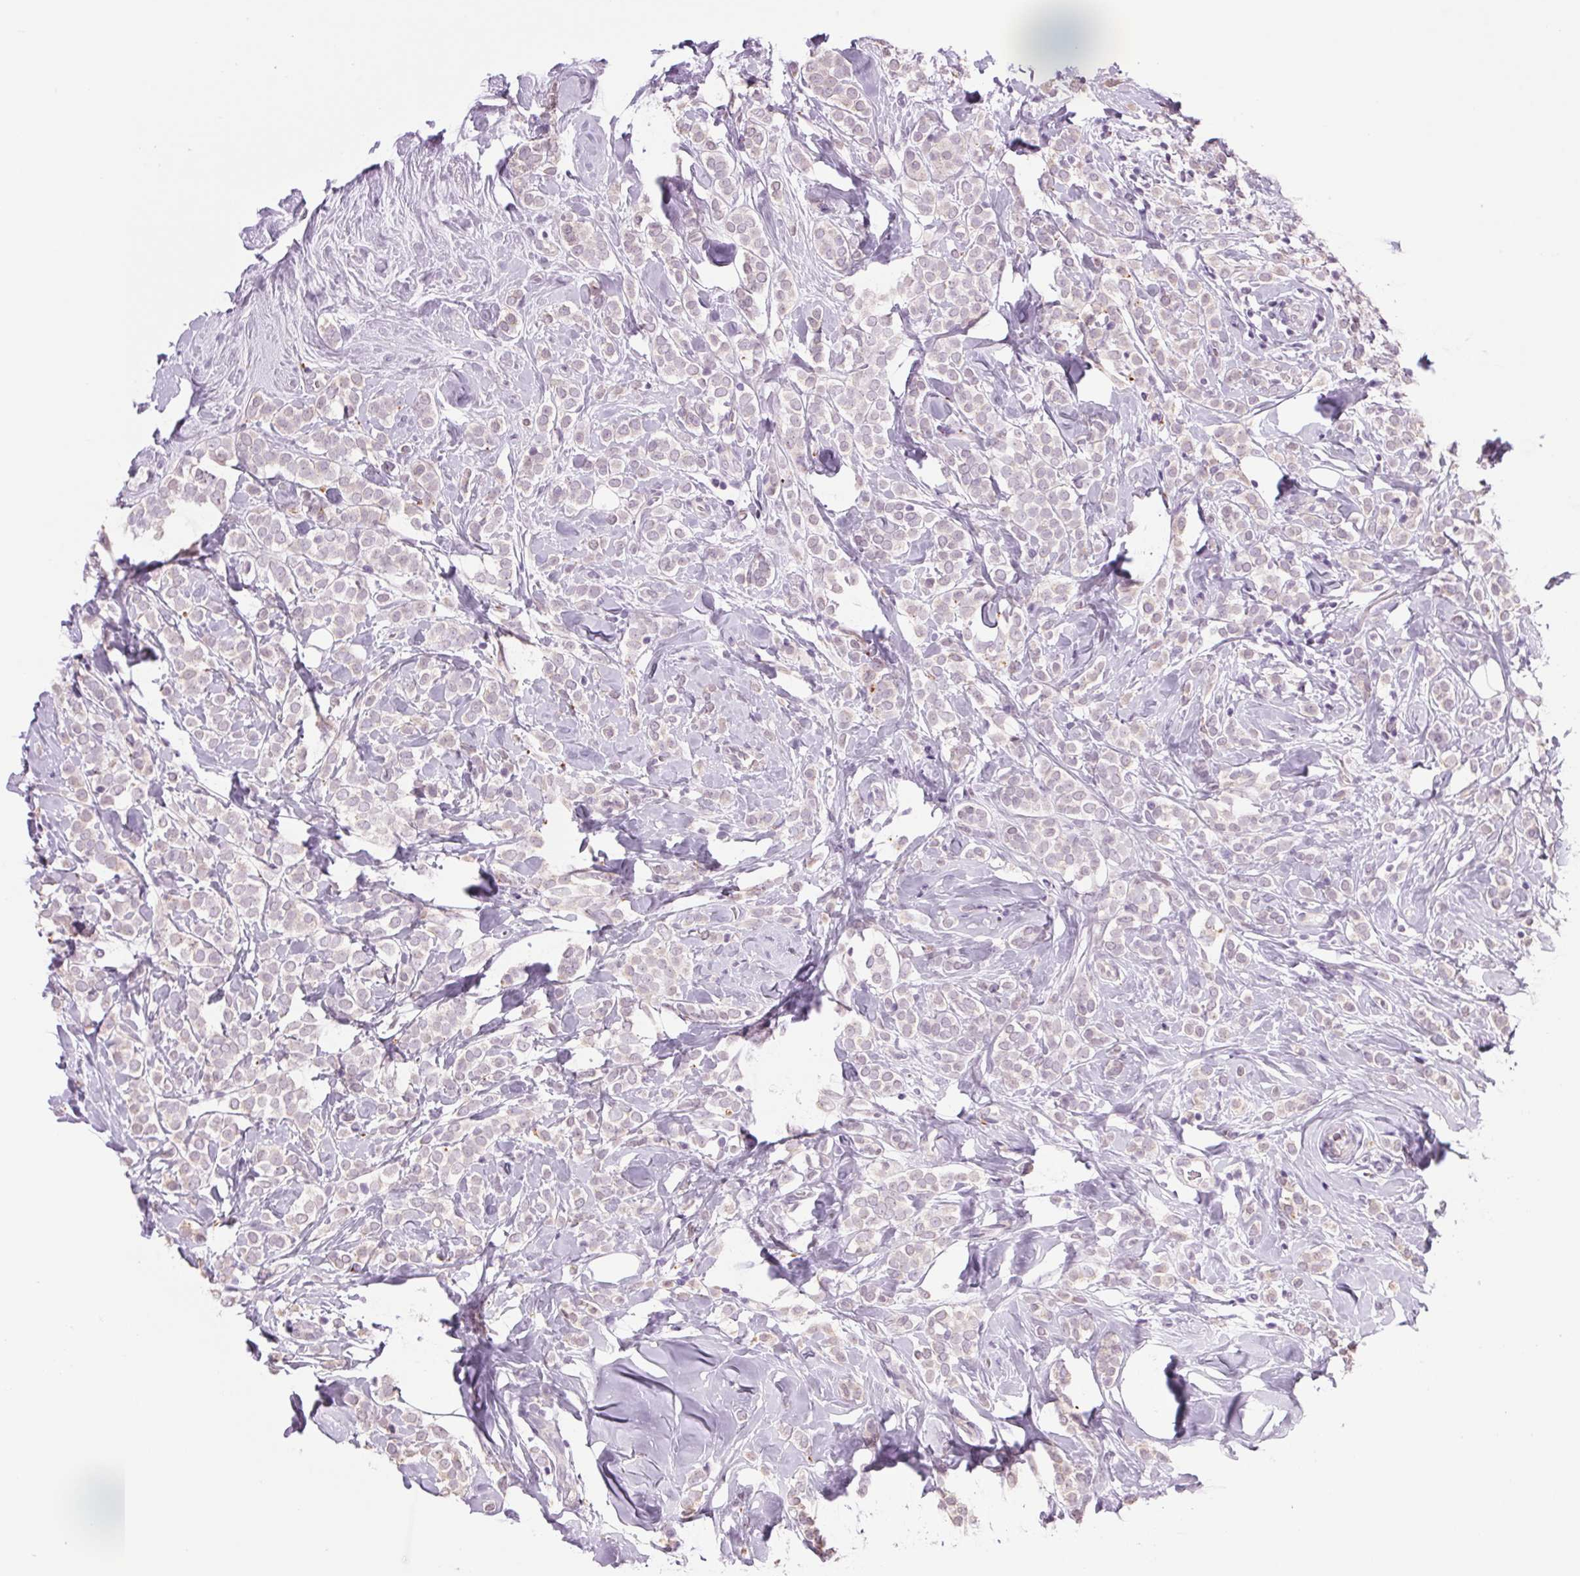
{"staining": {"intensity": "weak", "quantity": "<25%", "location": "cytoplasmic/membranous"}, "tissue": "breast cancer", "cell_type": "Tumor cells", "image_type": "cancer", "snomed": [{"axis": "morphology", "description": "Lobular carcinoma"}, {"axis": "topography", "description": "Breast"}], "caption": "Immunohistochemistry photomicrograph of human breast cancer (lobular carcinoma) stained for a protein (brown), which demonstrates no positivity in tumor cells. Brightfield microscopy of immunohistochemistry (IHC) stained with DAB (brown) and hematoxylin (blue), captured at high magnification.", "gene": "MPO", "patient": {"sex": "female", "age": 49}}